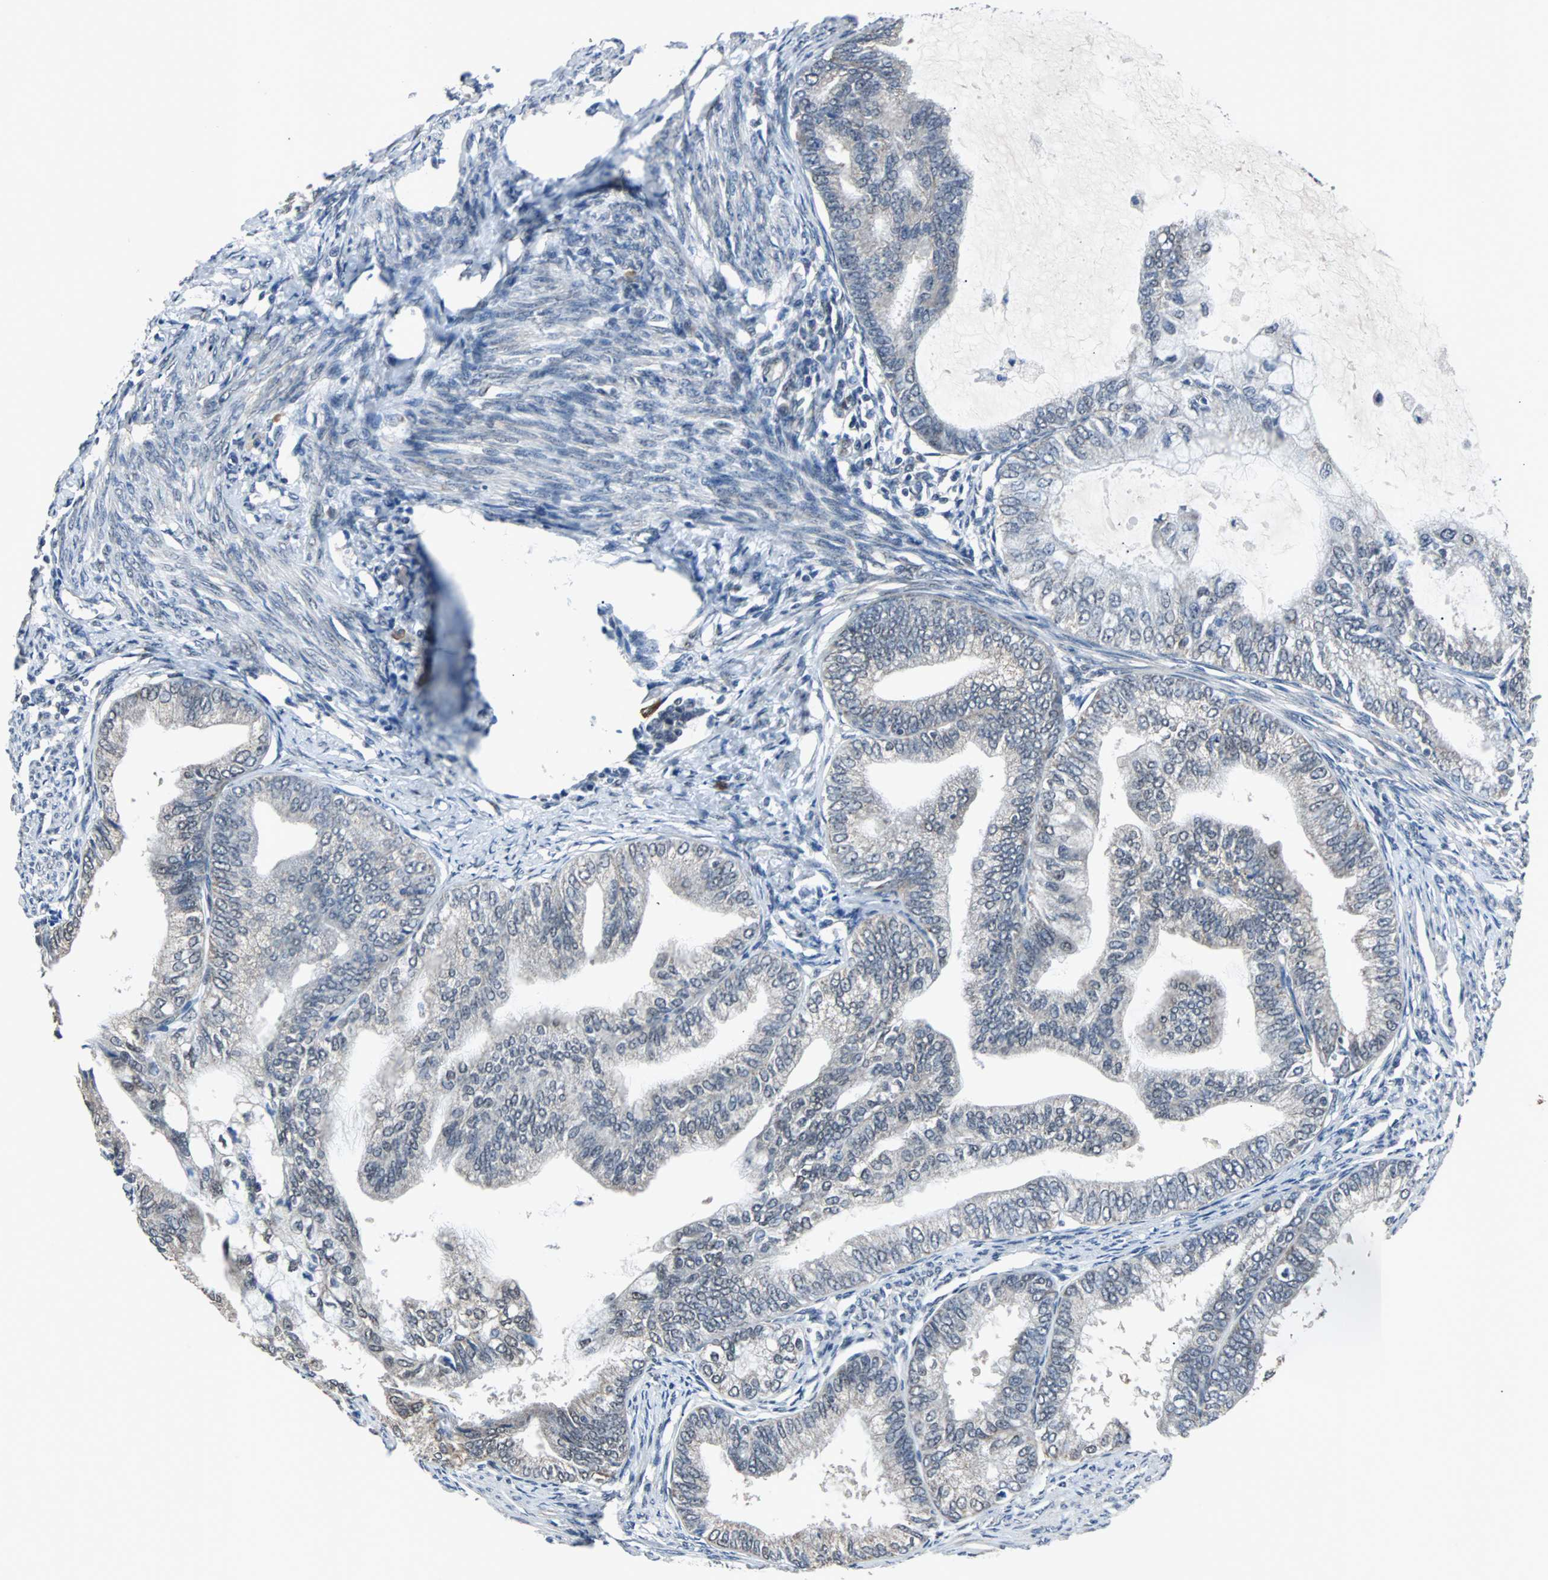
{"staining": {"intensity": "negative", "quantity": "none", "location": "none"}, "tissue": "endometrial cancer", "cell_type": "Tumor cells", "image_type": "cancer", "snomed": [{"axis": "morphology", "description": "Adenocarcinoma, NOS"}, {"axis": "topography", "description": "Endometrium"}], "caption": "The image displays no staining of tumor cells in endometrial cancer (adenocarcinoma). (DAB (3,3'-diaminobenzidine) immunohistochemistry visualized using brightfield microscopy, high magnification).", "gene": "ZHX2", "patient": {"sex": "female", "age": 86}}